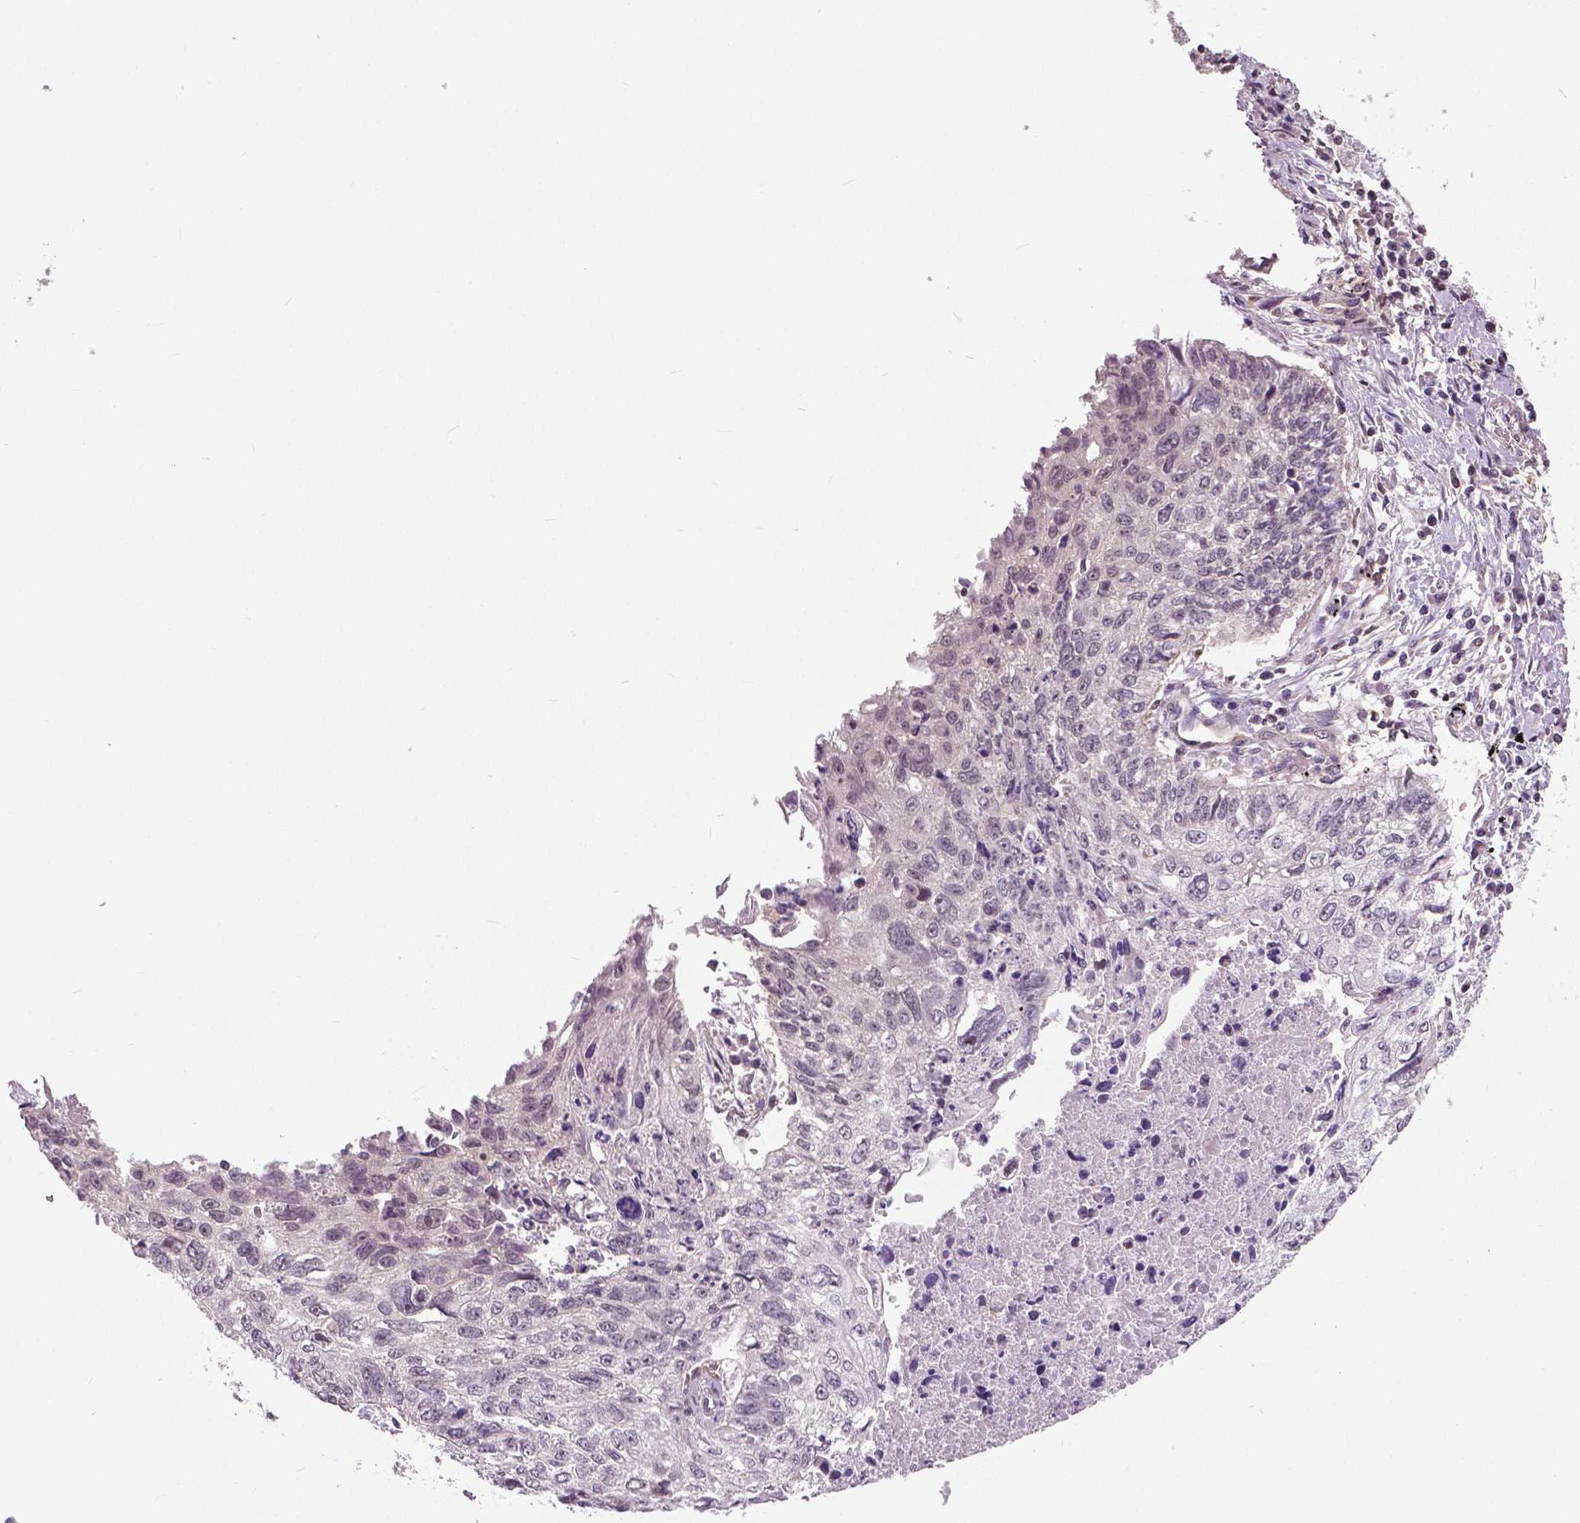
{"staining": {"intensity": "negative", "quantity": "none", "location": "none"}, "tissue": "lung cancer", "cell_type": "Tumor cells", "image_type": "cancer", "snomed": [{"axis": "morphology", "description": "Normal morphology"}, {"axis": "morphology", "description": "Aneuploidy"}, {"axis": "morphology", "description": "Squamous cell carcinoma, NOS"}, {"axis": "topography", "description": "Lymph node"}, {"axis": "topography", "description": "Lung"}], "caption": "Immunohistochemistry (IHC) photomicrograph of neoplastic tissue: human squamous cell carcinoma (lung) stained with DAB (3,3'-diaminobenzidine) demonstrates no significant protein staining in tumor cells. (DAB immunohistochemistry visualized using brightfield microscopy, high magnification).", "gene": "ANXA13", "patient": {"sex": "female", "age": 76}}